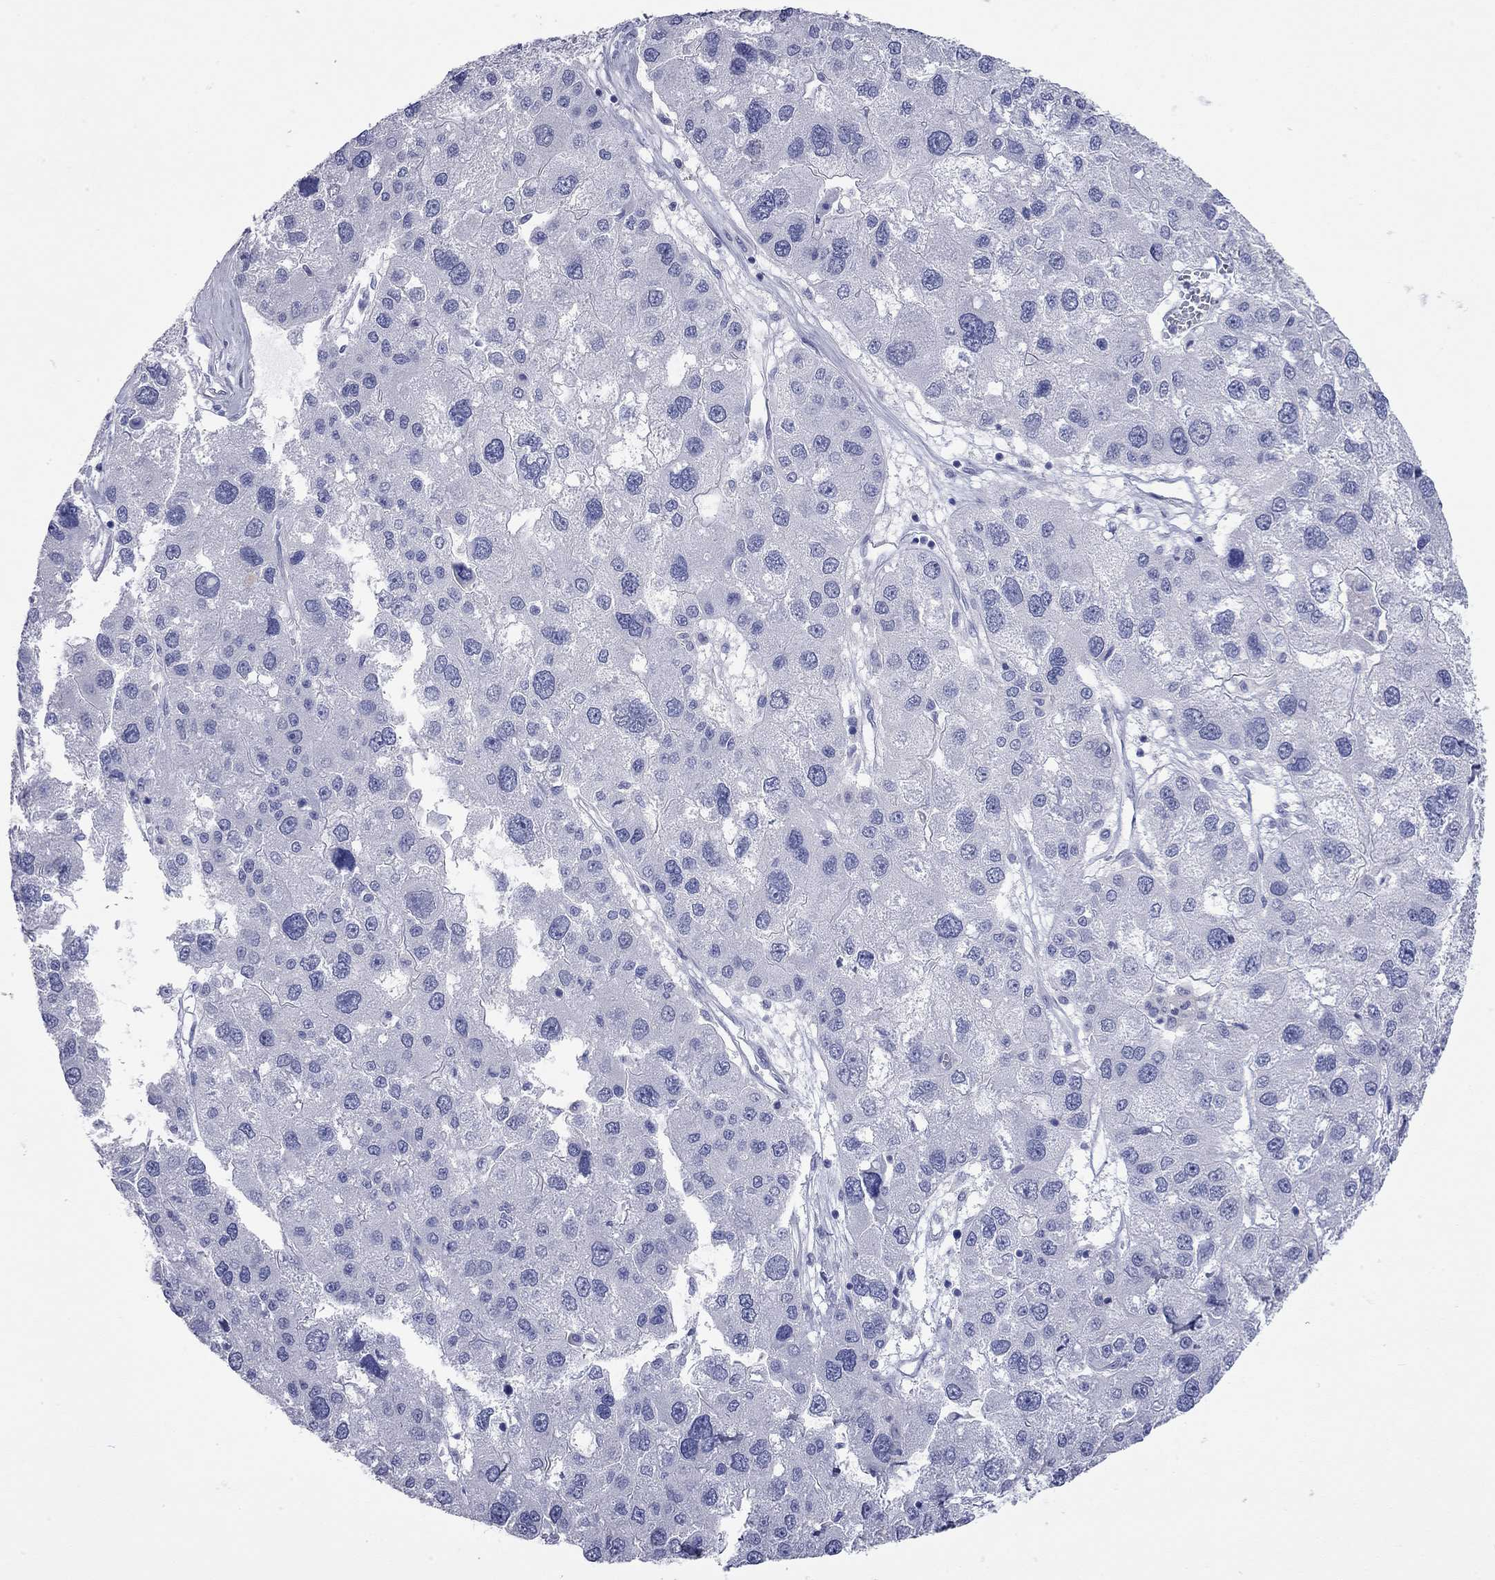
{"staining": {"intensity": "negative", "quantity": "none", "location": "none"}, "tissue": "liver cancer", "cell_type": "Tumor cells", "image_type": "cancer", "snomed": [{"axis": "morphology", "description": "Carcinoma, Hepatocellular, NOS"}, {"axis": "topography", "description": "Liver"}], "caption": "The image reveals no staining of tumor cells in liver cancer.", "gene": "ACTL7B", "patient": {"sex": "male", "age": 73}}